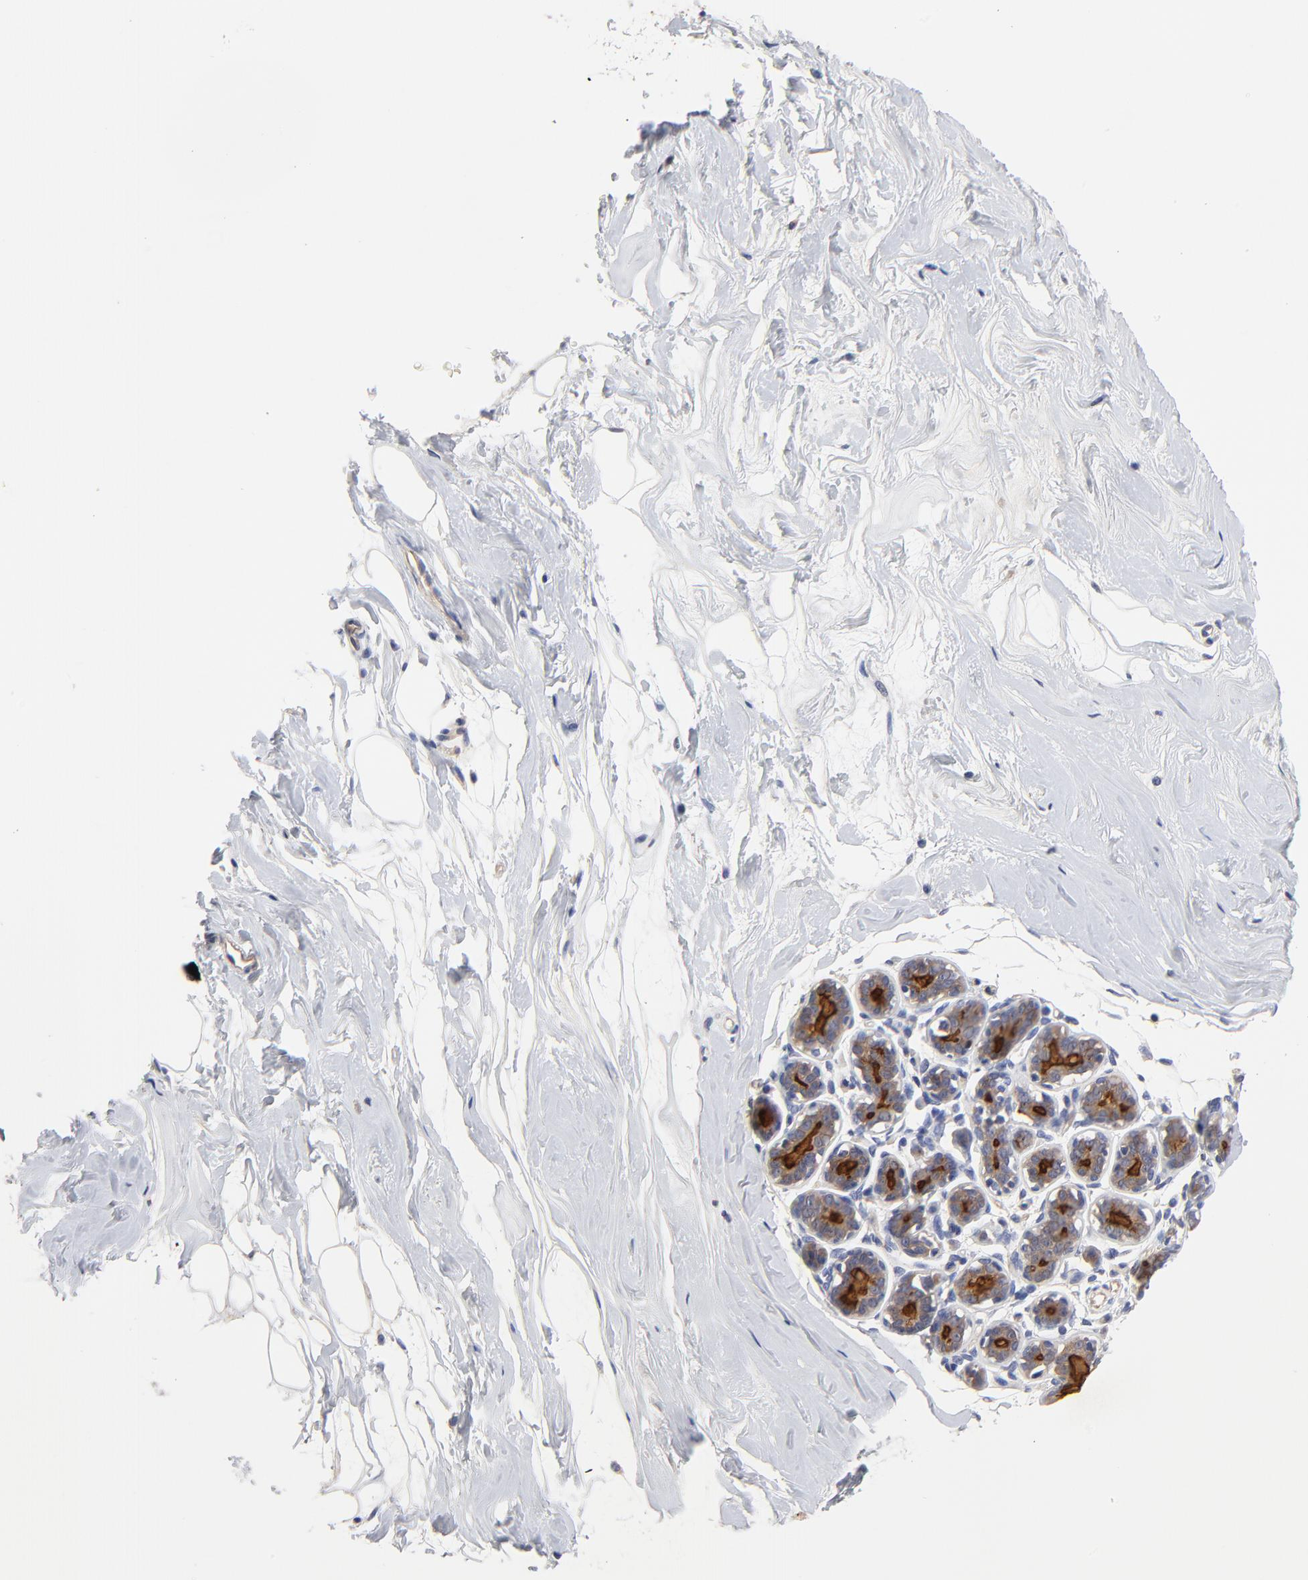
{"staining": {"intensity": "negative", "quantity": "none", "location": "none"}, "tissue": "breast", "cell_type": "Adipocytes", "image_type": "normal", "snomed": [{"axis": "morphology", "description": "Normal tissue, NOS"}, {"axis": "morphology", "description": "Fibrosis, NOS"}, {"axis": "topography", "description": "Breast"}], "caption": "Adipocytes show no significant expression in unremarkable breast. (Stains: DAB immunohistochemistry (IHC) with hematoxylin counter stain, Microscopy: brightfield microscopy at high magnification).", "gene": "FBXL2", "patient": {"sex": "female", "age": 39}}